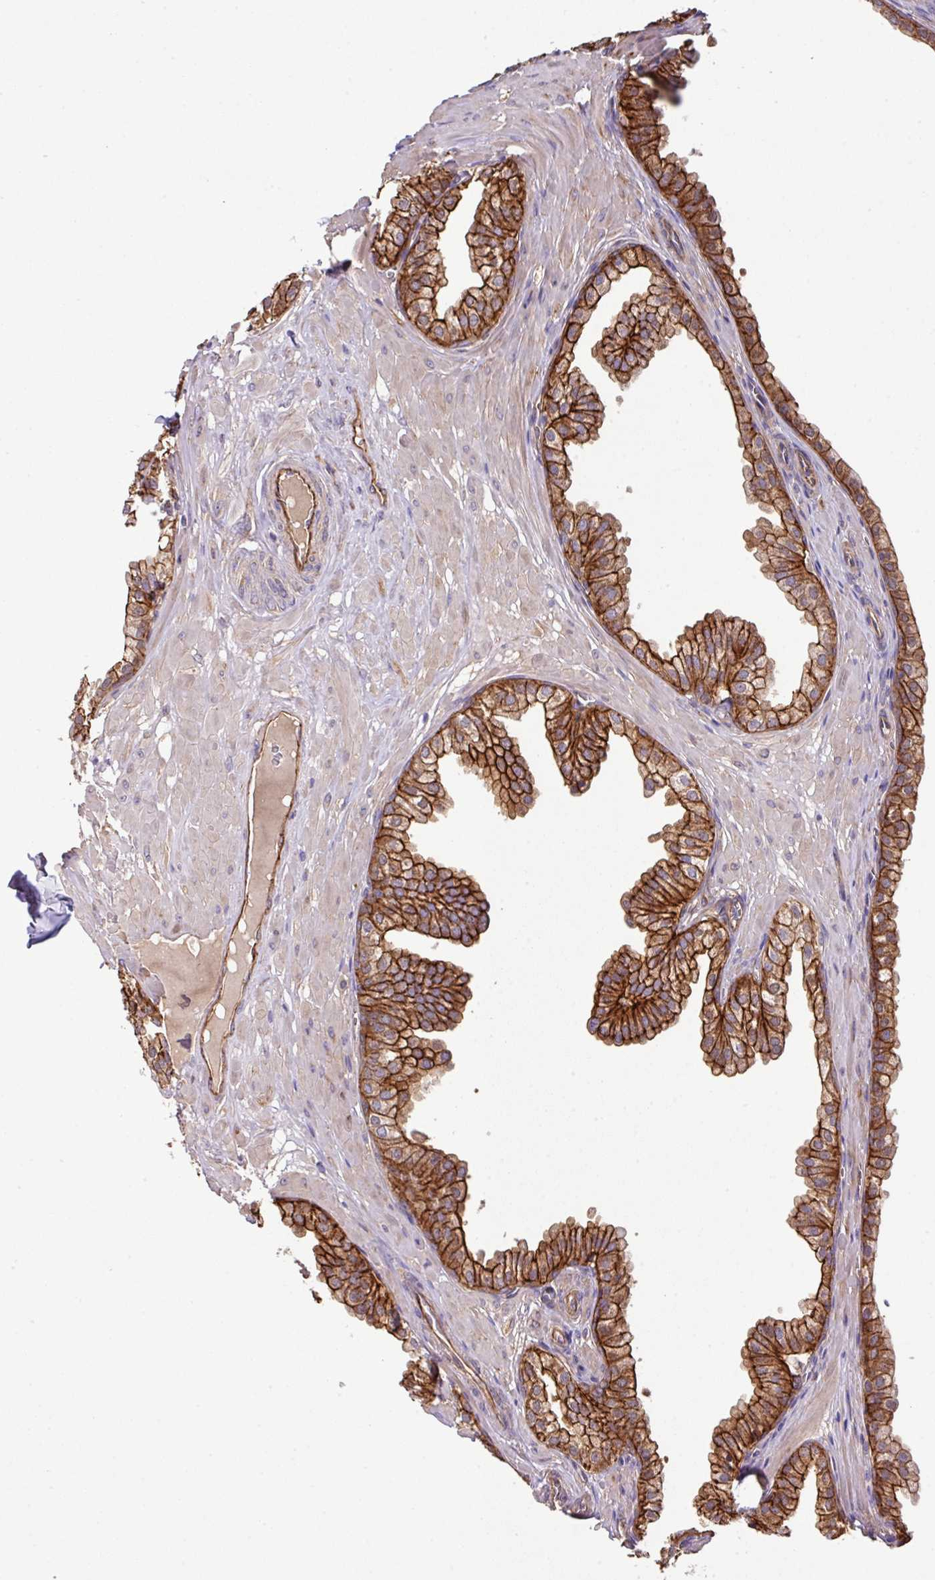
{"staining": {"intensity": "strong", "quantity": ">75%", "location": "cytoplasmic/membranous"}, "tissue": "prostate", "cell_type": "Glandular cells", "image_type": "normal", "snomed": [{"axis": "morphology", "description": "Normal tissue, NOS"}, {"axis": "topography", "description": "Prostate"}, {"axis": "topography", "description": "Peripheral nerve tissue"}], "caption": "High-magnification brightfield microscopy of unremarkable prostate stained with DAB (3,3'-diaminobenzidine) (brown) and counterstained with hematoxylin (blue). glandular cells exhibit strong cytoplasmic/membranous expression is identified in about>75% of cells.", "gene": "LRRC53", "patient": {"sex": "male", "age": 55}}